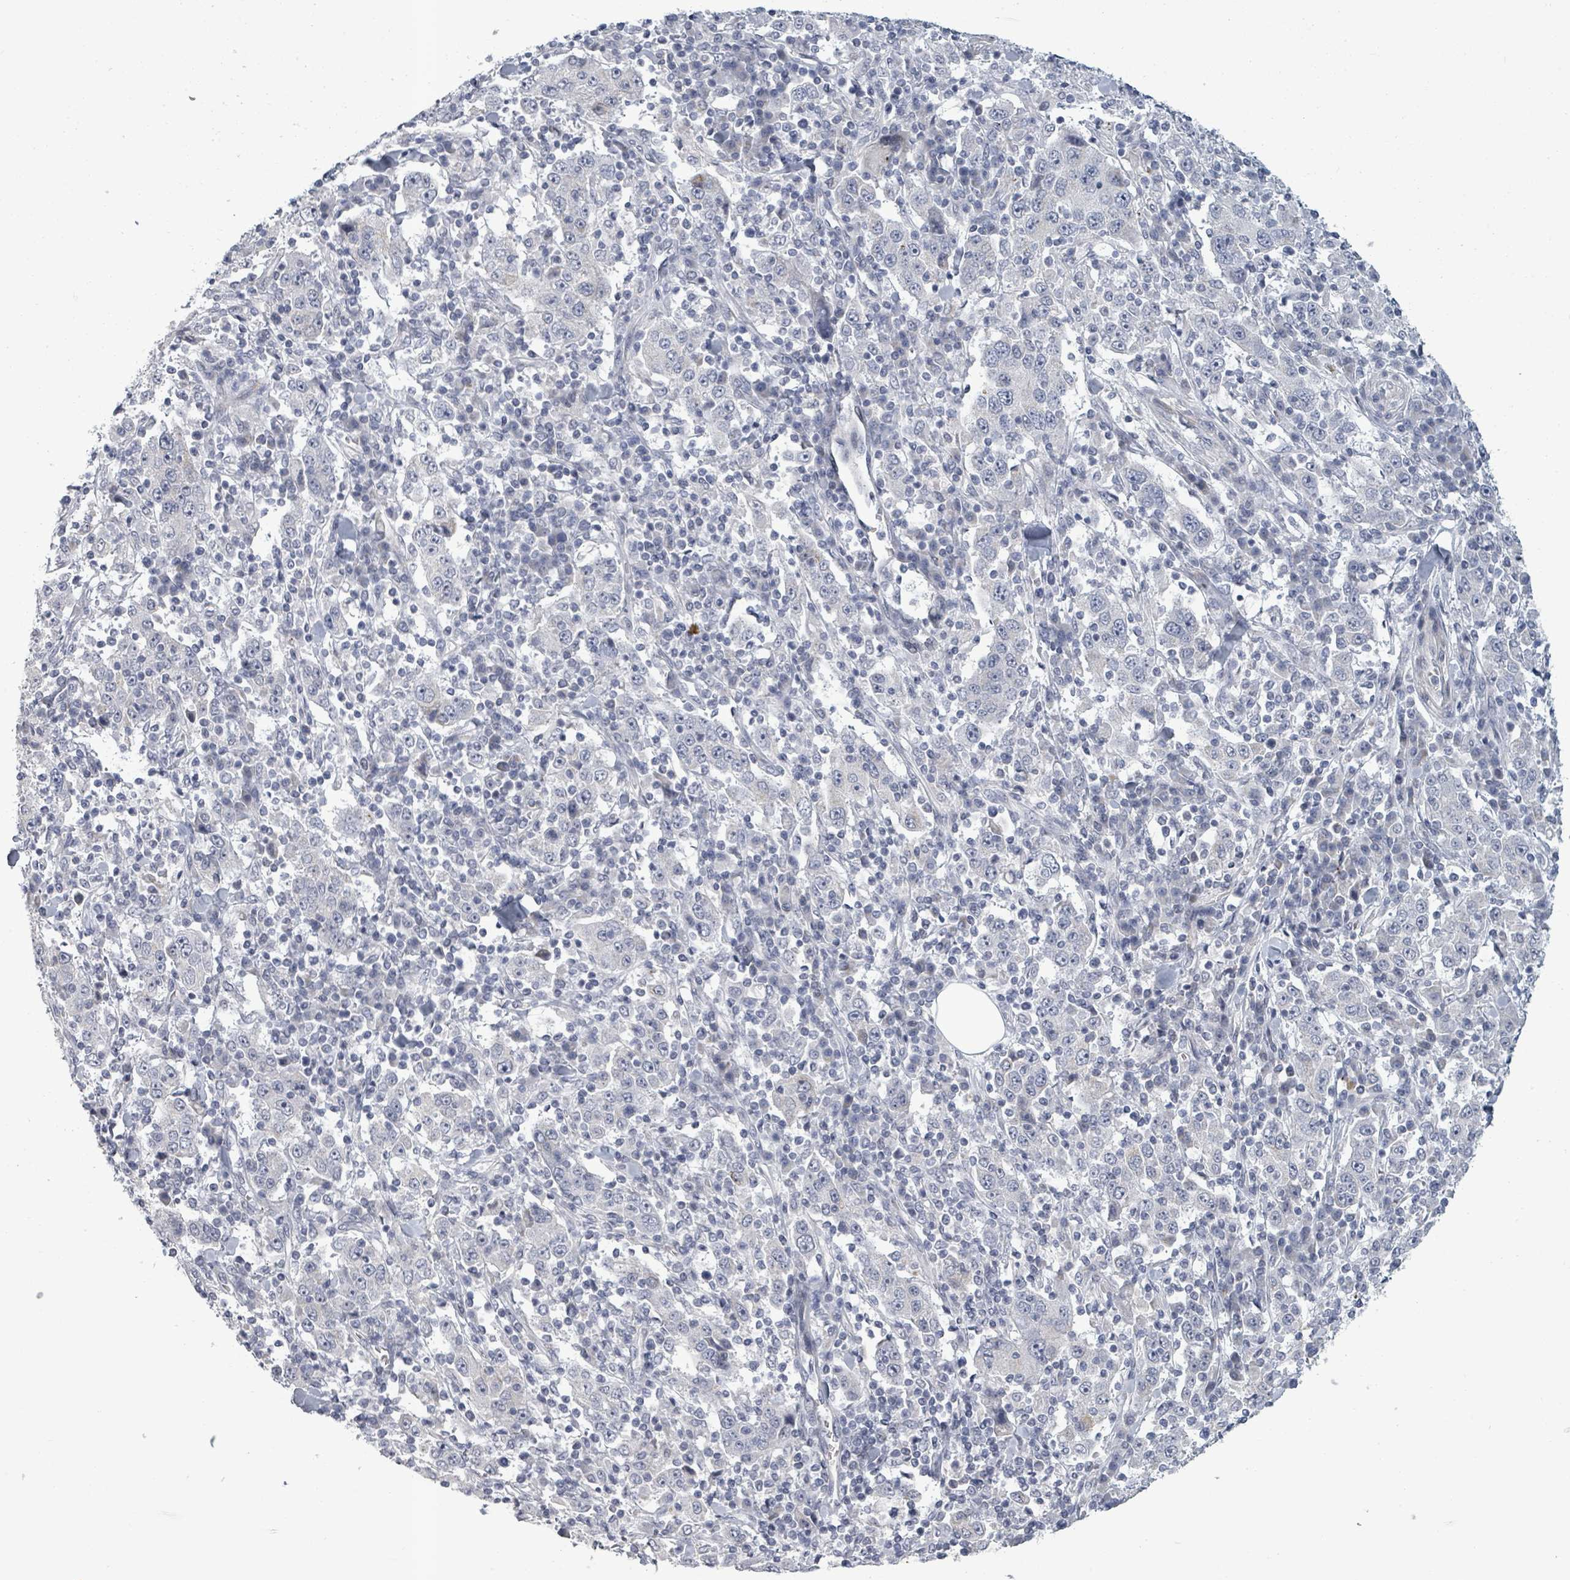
{"staining": {"intensity": "negative", "quantity": "none", "location": "none"}, "tissue": "stomach cancer", "cell_type": "Tumor cells", "image_type": "cancer", "snomed": [{"axis": "morphology", "description": "Normal tissue, NOS"}, {"axis": "morphology", "description": "Adenocarcinoma, NOS"}, {"axis": "topography", "description": "Stomach, upper"}, {"axis": "topography", "description": "Stomach"}], "caption": "The IHC photomicrograph has no significant staining in tumor cells of stomach cancer (adenocarcinoma) tissue.", "gene": "PTPN20", "patient": {"sex": "male", "age": 59}}